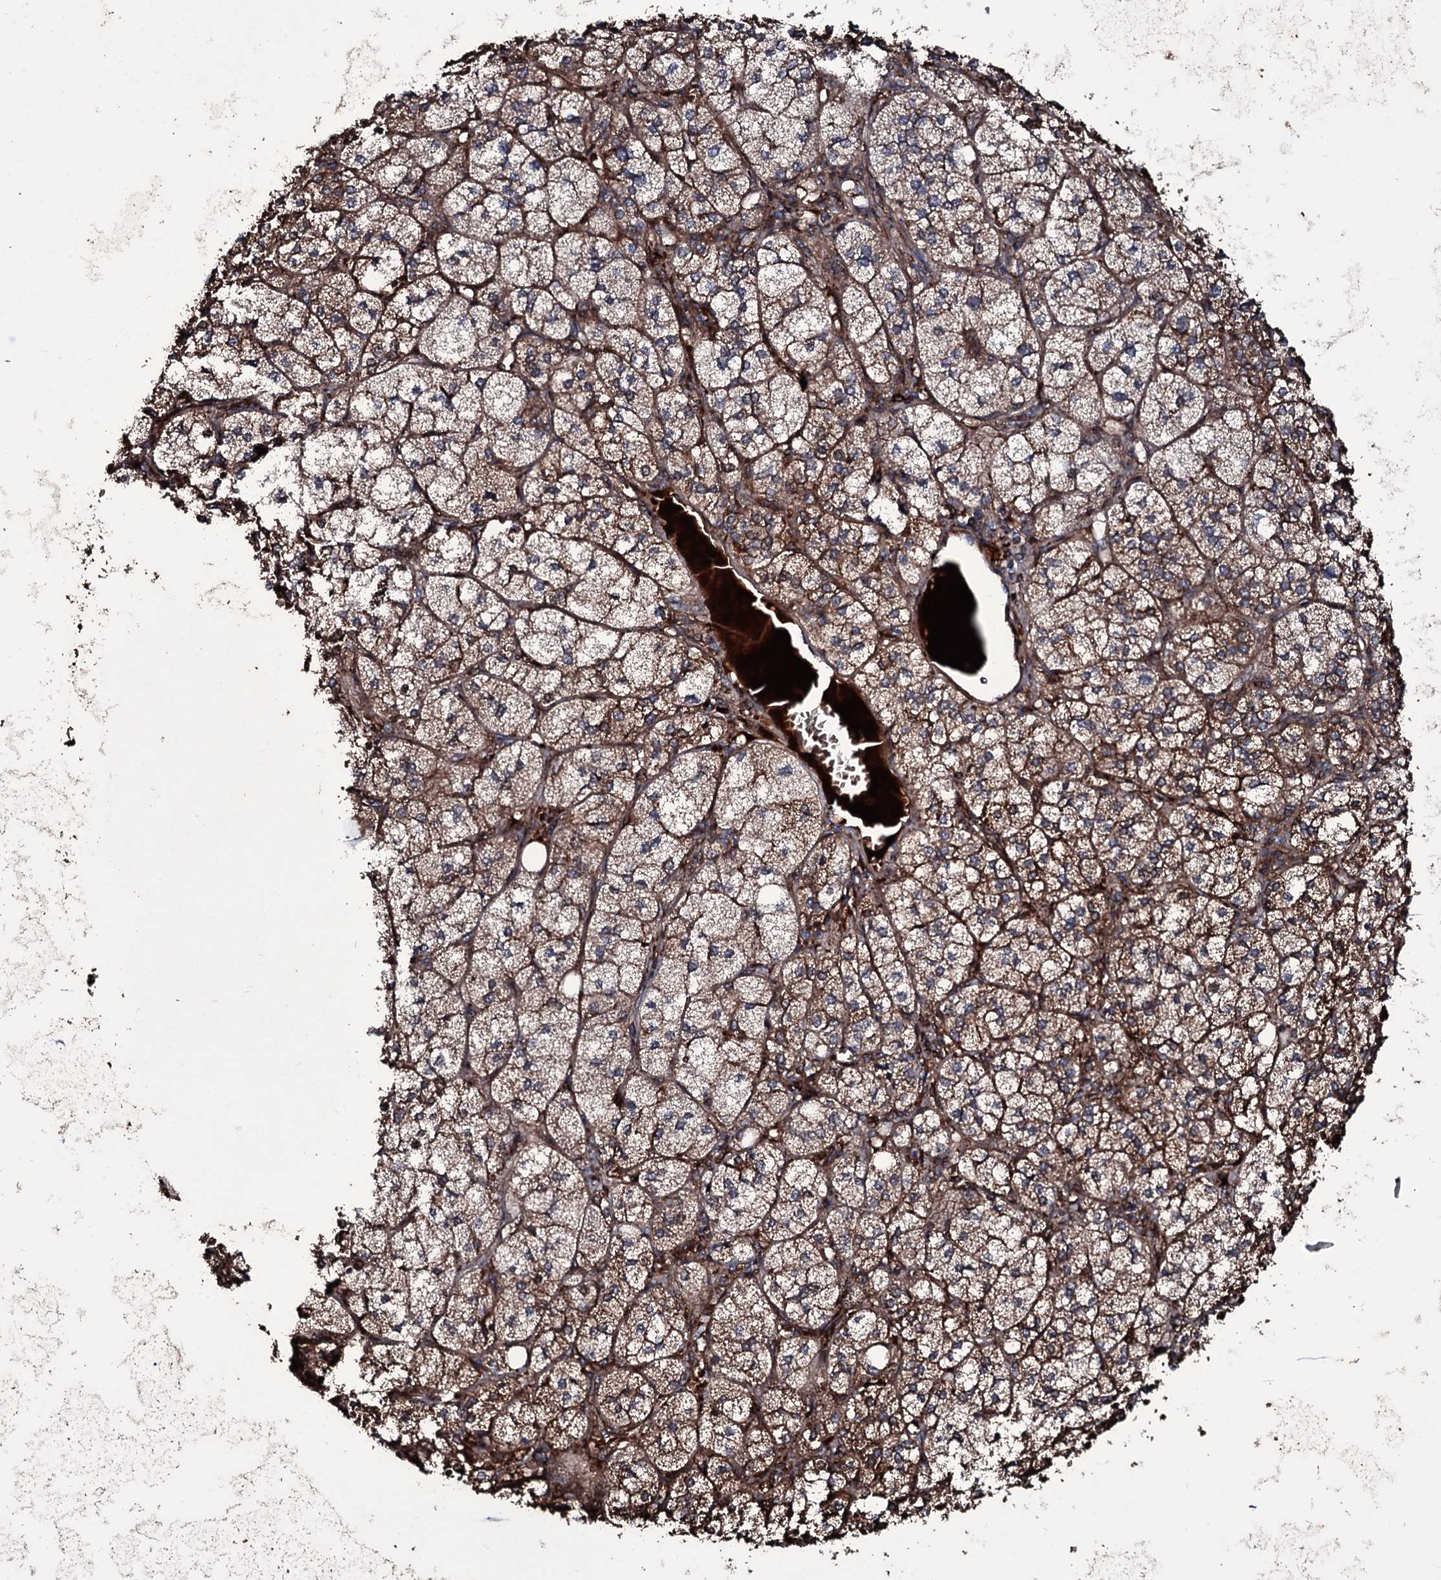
{"staining": {"intensity": "moderate", "quantity": ">75%", "location": "cytoplasmic/membranous"}, "tissue": "adrenal gland", "cell_type": "Glandular cells", "image_type": "normal", "snomed": [{"axis": "morphology", "description": "Normal tissue, NOS"}, {"axis": "topography", "description": "Adrenal gland"}], "caption": "IHC micrograph of benign adrenal gland stained for a protein (brown), which reveals medium levels of moderate cytoplasmic/membranous staining in about >75% of glandular cells.", "gene": "ZSWIM8", "patient": {"sex": "female", "age": 61}}